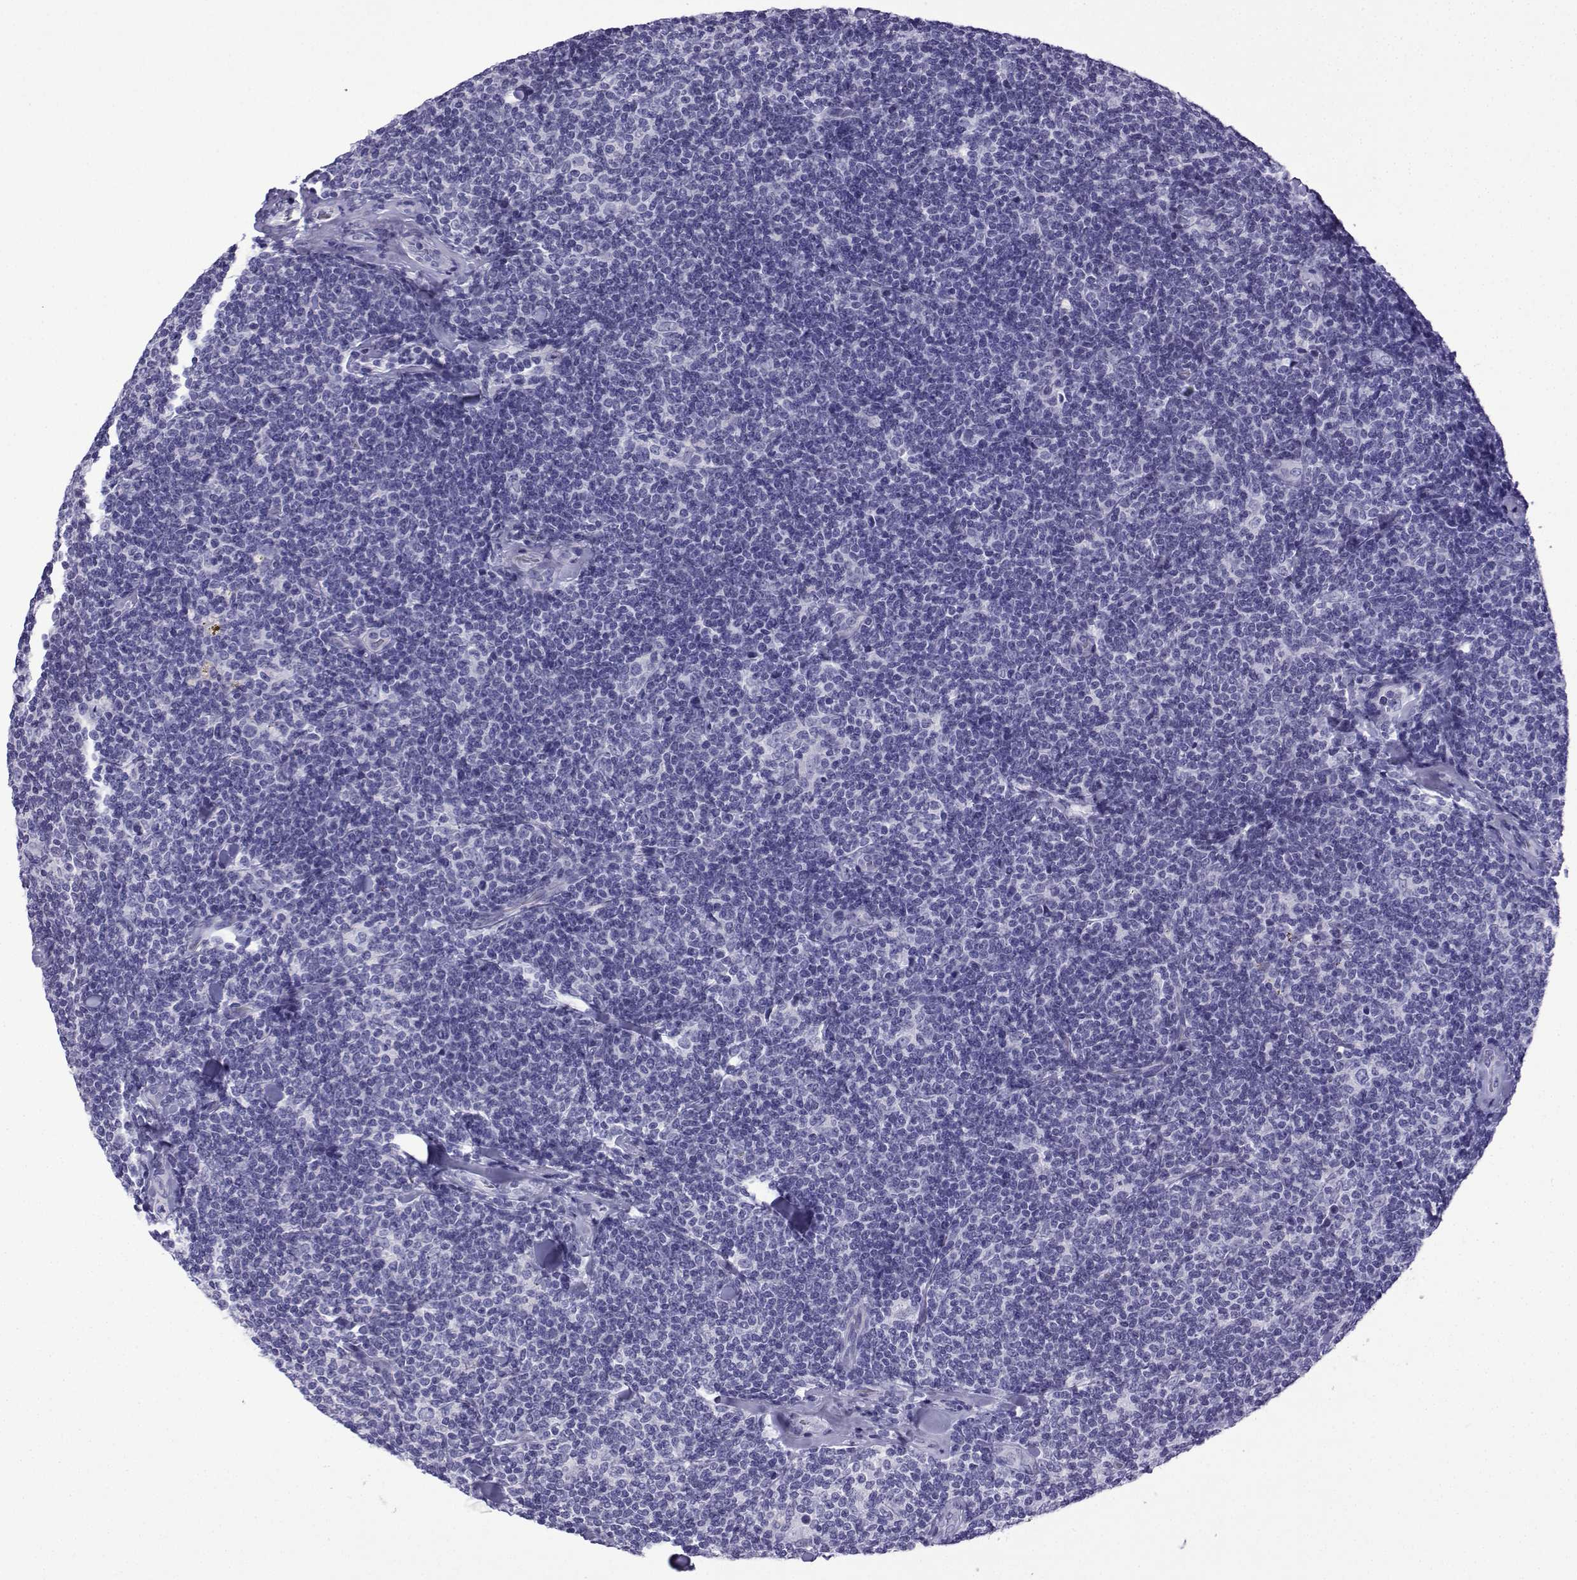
{"staining": {"intensity": "negative", "quantity": "none", "location": "none"}, "tissue": "lymphoma", "cell_type": "Tumor cells", "image_type": "cancer", "snomed": [{"axis": "morphology", "description": "Malignant lymphoma, non-Hodgkin's type, Low grade"}, {"axis": "topography", "description": "Lymph node"}], "caption": "Human lymphoma stained for a protein using immunohistochemistry (IHC) shows no staining in tumor cells.", "gene": "TRIM46", "patient": {"sex": "female", "age": 56}}